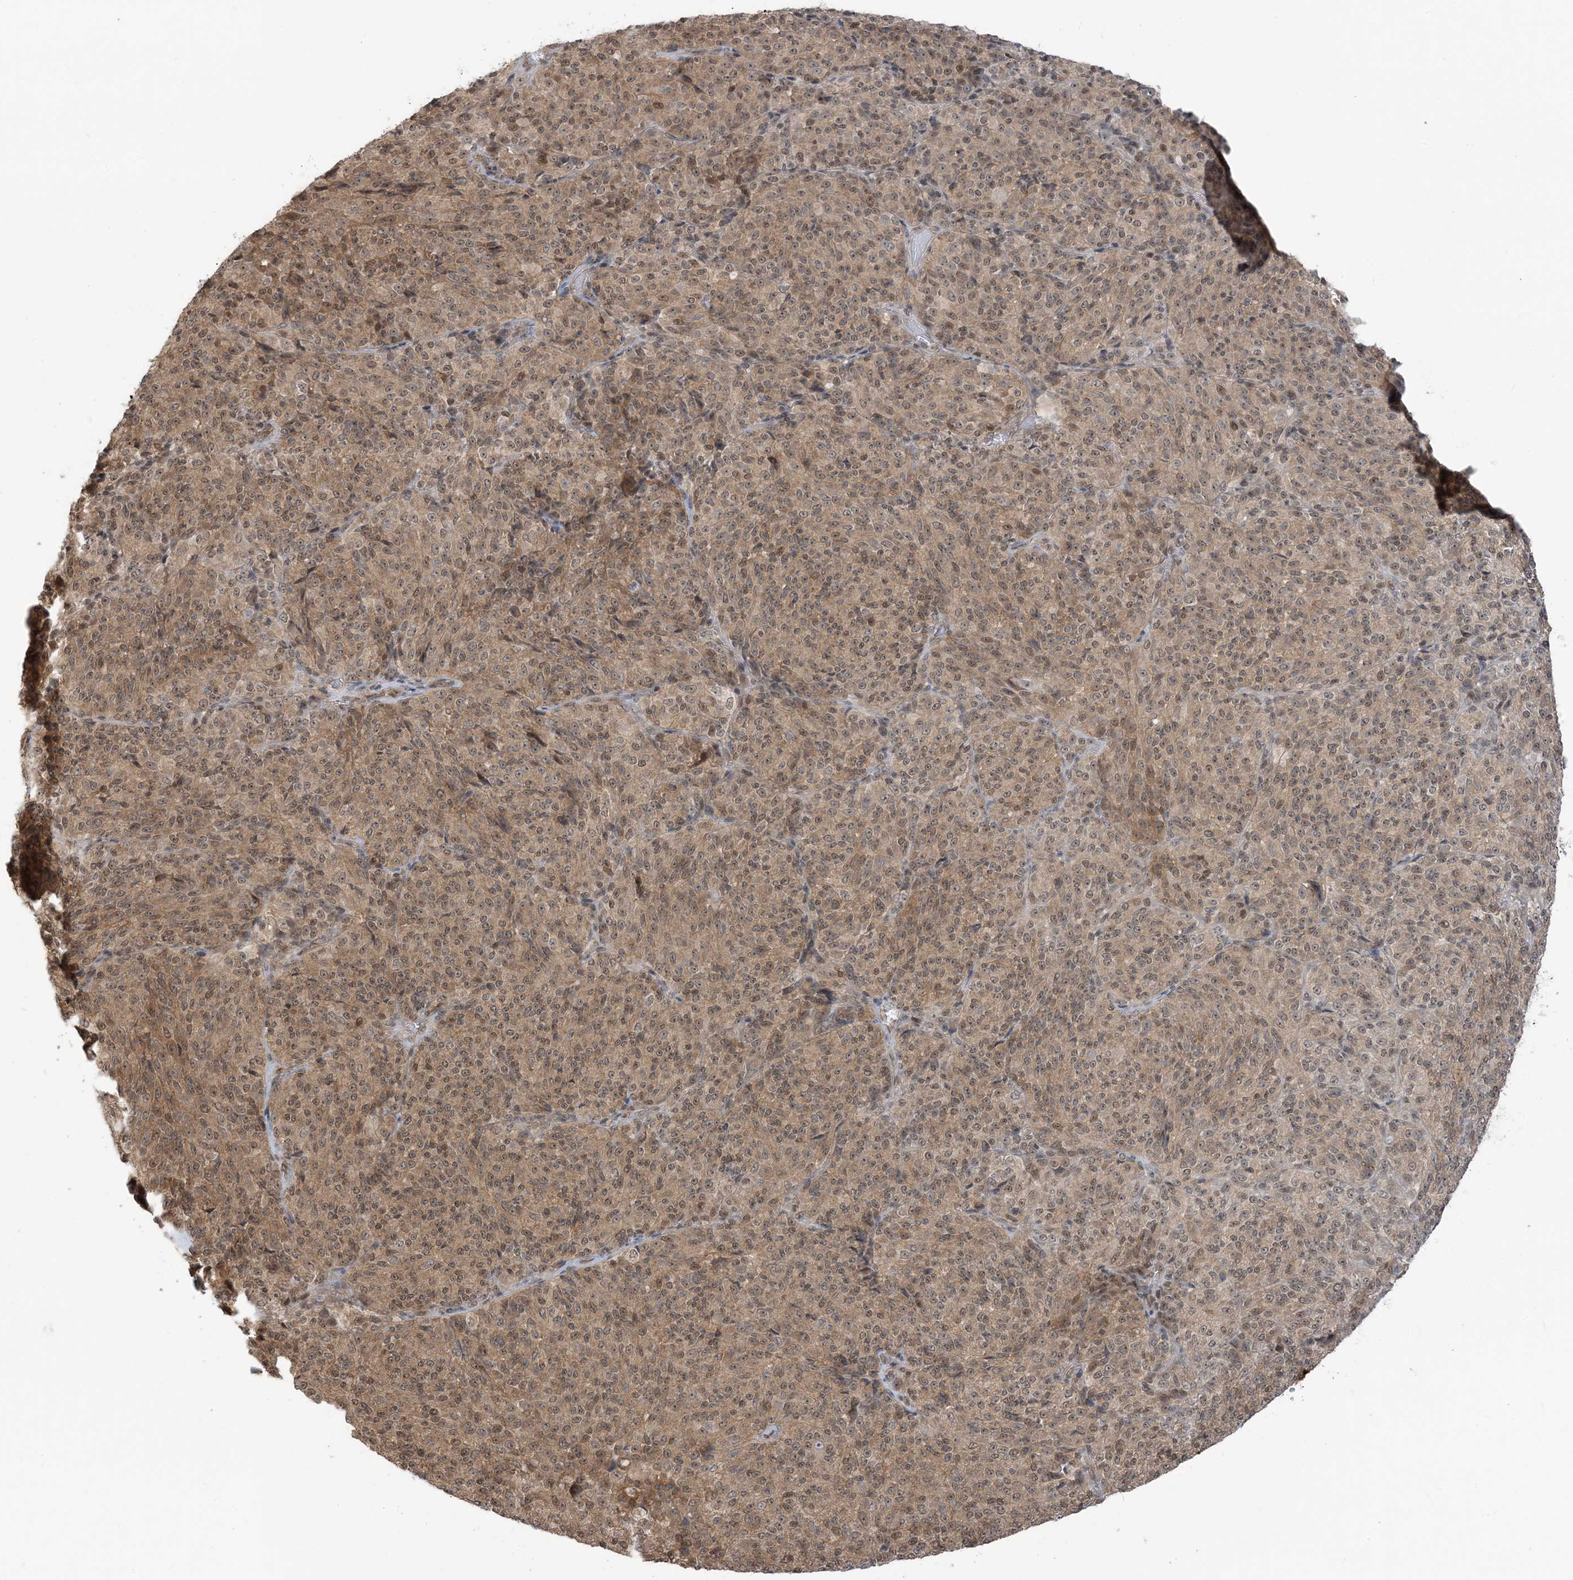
{"staining": {"intensity": "weak", "quantity": "25%-75%", "location": "cytoplasmic/membranous,nuclear"}, "tissue": "melanoma", "cell_type": "Tumor cells", "image_type": "cancer", "snomed": [{"axis": "morphology", "description": "Malignant melanoma, Metastatic site"}, {"axis": "topography", "description": "Brain"}], "caption": "Weak cytoplasmic/membranous and nuclear staining is present in about 25%-75% of tumor cells in melanoma.", "gene": "PPP1R7", "patient": {"sex": "female", "age": 56}}